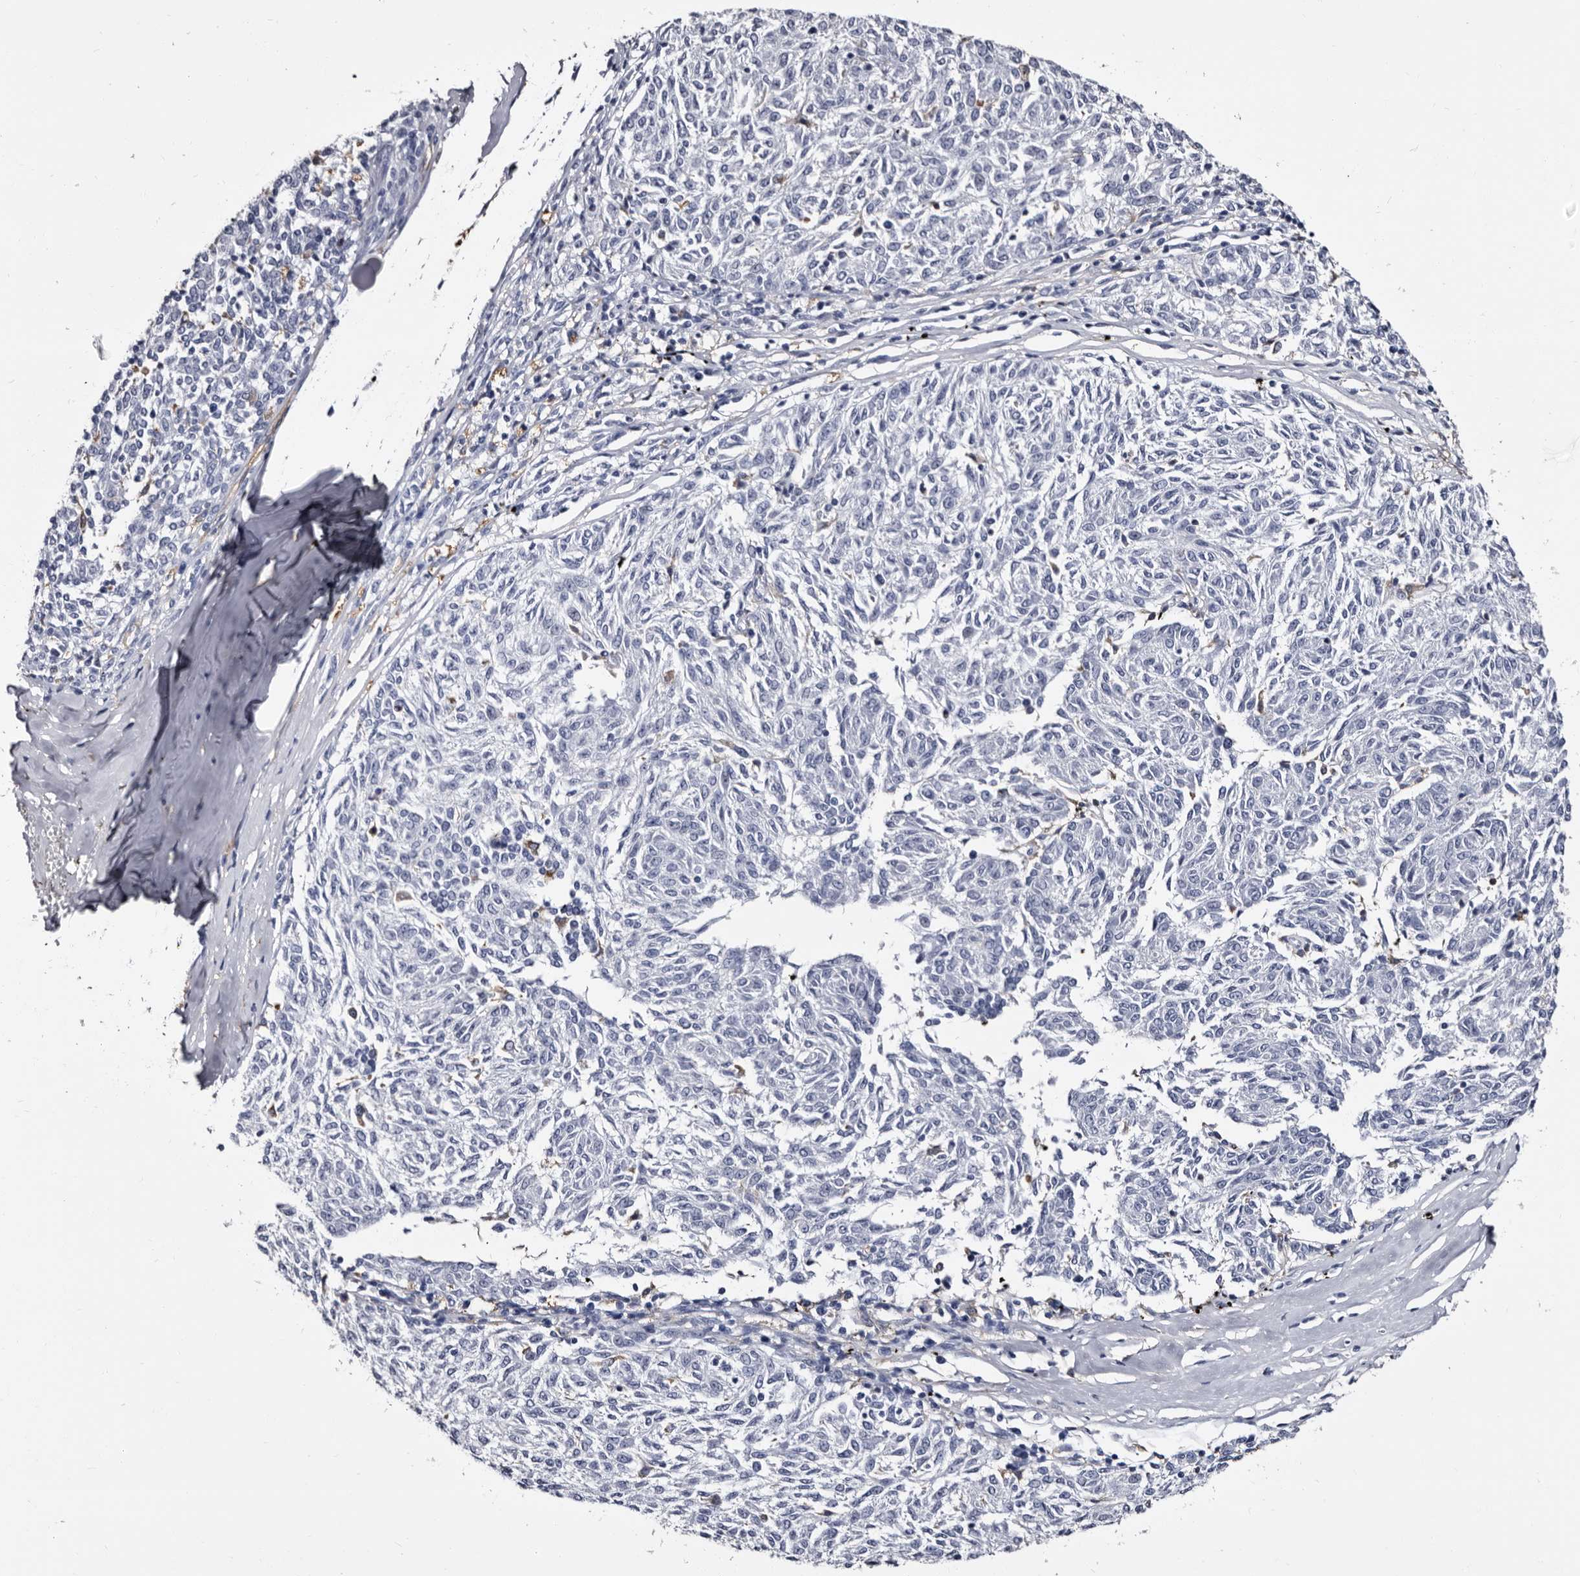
{"staining": {"intensity": "negative", "quantity": "none", "location": "none"}, "tissue": "melanoma", "cell_type": "Tumor cells", "image_type": "cancer", "snomed": [{"axis": "morphology", "description": "Malignant melanoma, NOS"}, {"axis": "topography", "description": "Skin"}], "caption": "Melanoma was stained to show a protein in brown. There is no significant positivity in tumor cells.", "gene": "EPB41L3", "patient": {"sex": "female", "age": 72}}